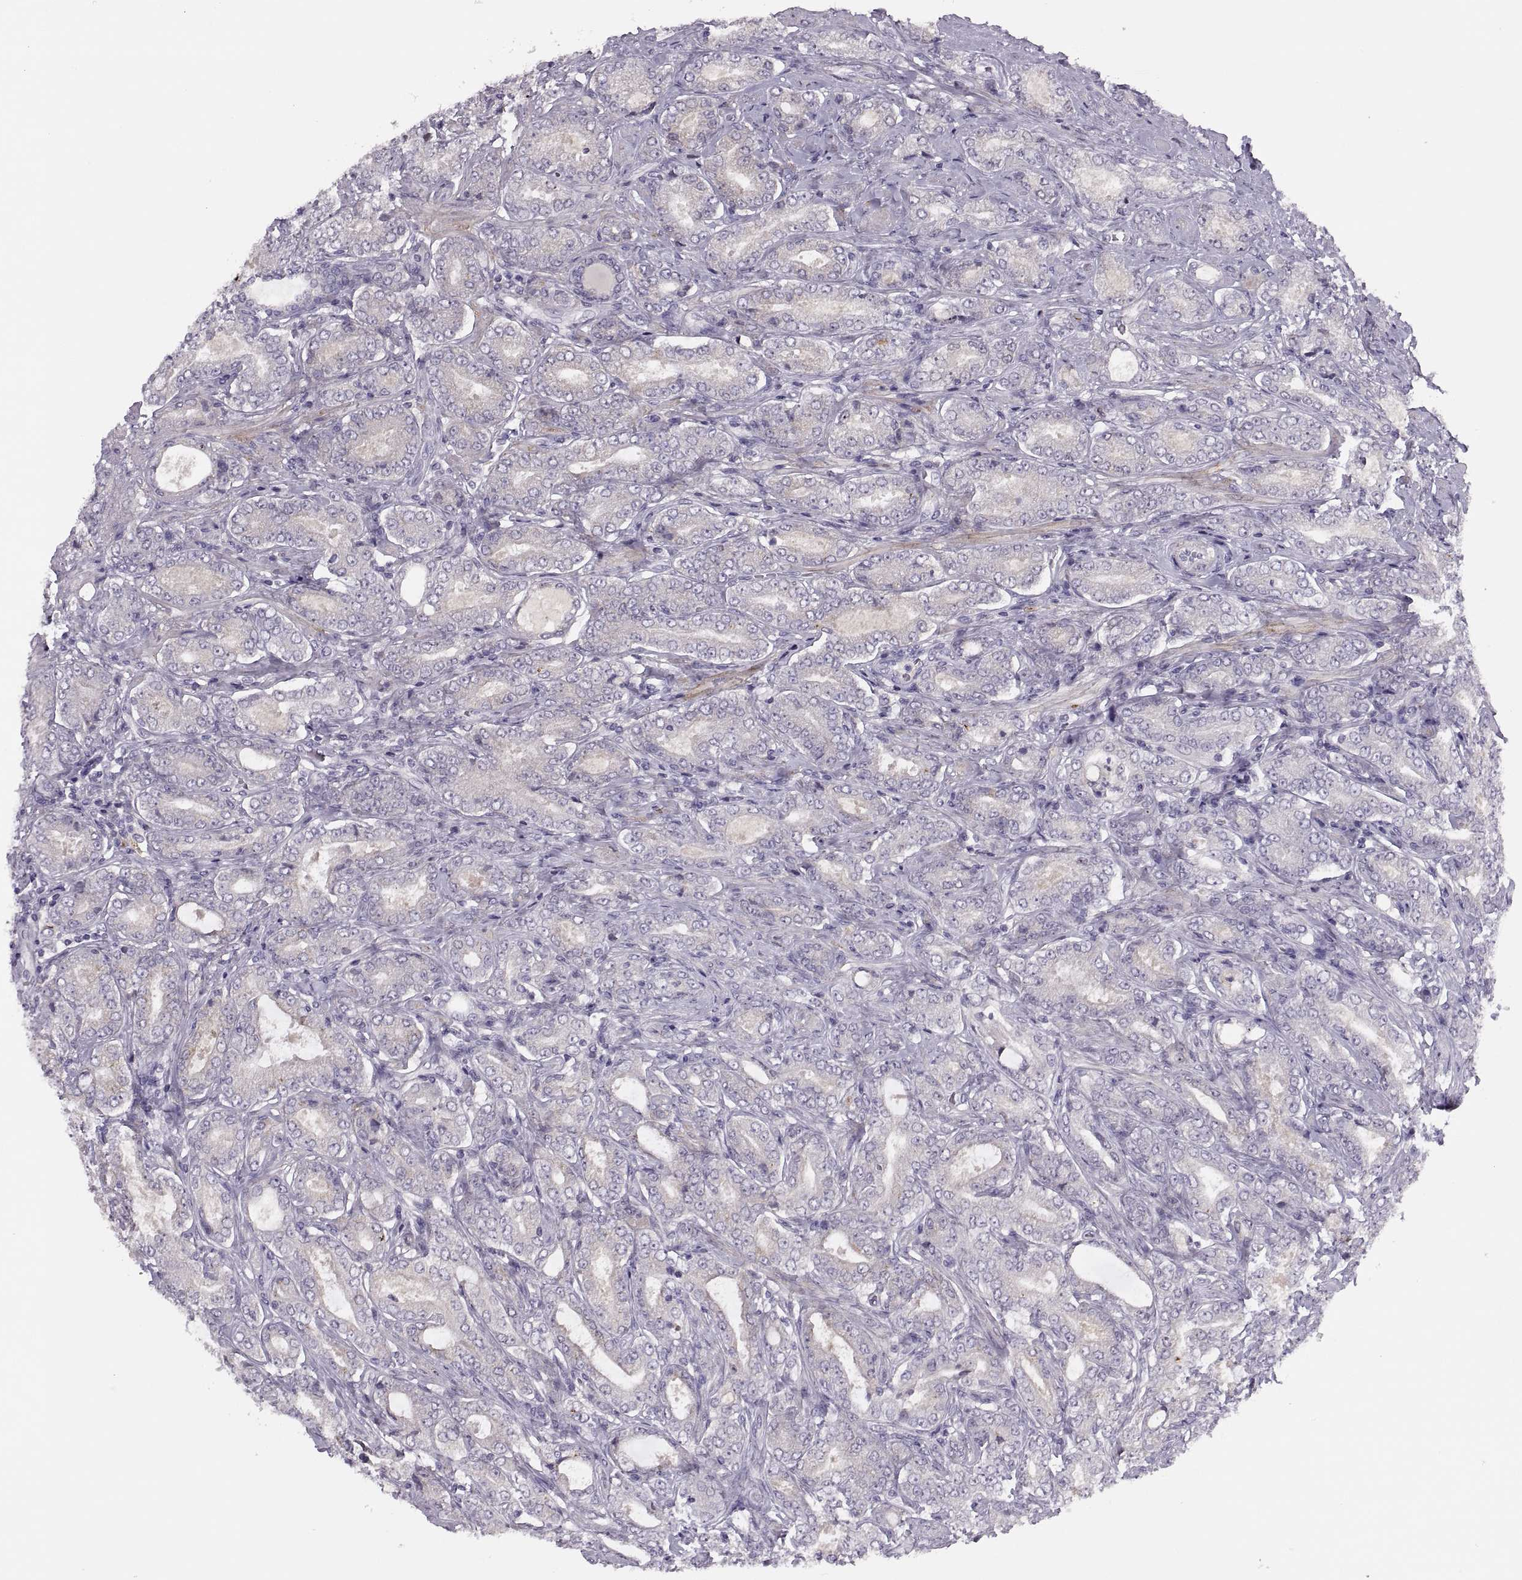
{"staining": {"intensity": "negative", "quantity": "none", "location": "none"}, "tissue": "prostate cancer", "cell_type": "Tumor cells", "image_type": "cancer", "snomed": [{"axis": "morphology", "description": "Adenocarcinoma, NOS"}, {"axis": "topography", "description": "Prostate"}], "caption": "This is an immunohistochemistry histopathology image of human prostate adenocarcinoma. There is no positivity in tumor cells.", "gene": "CHCT1", "patient": {"sex": "male", "age": 64}}